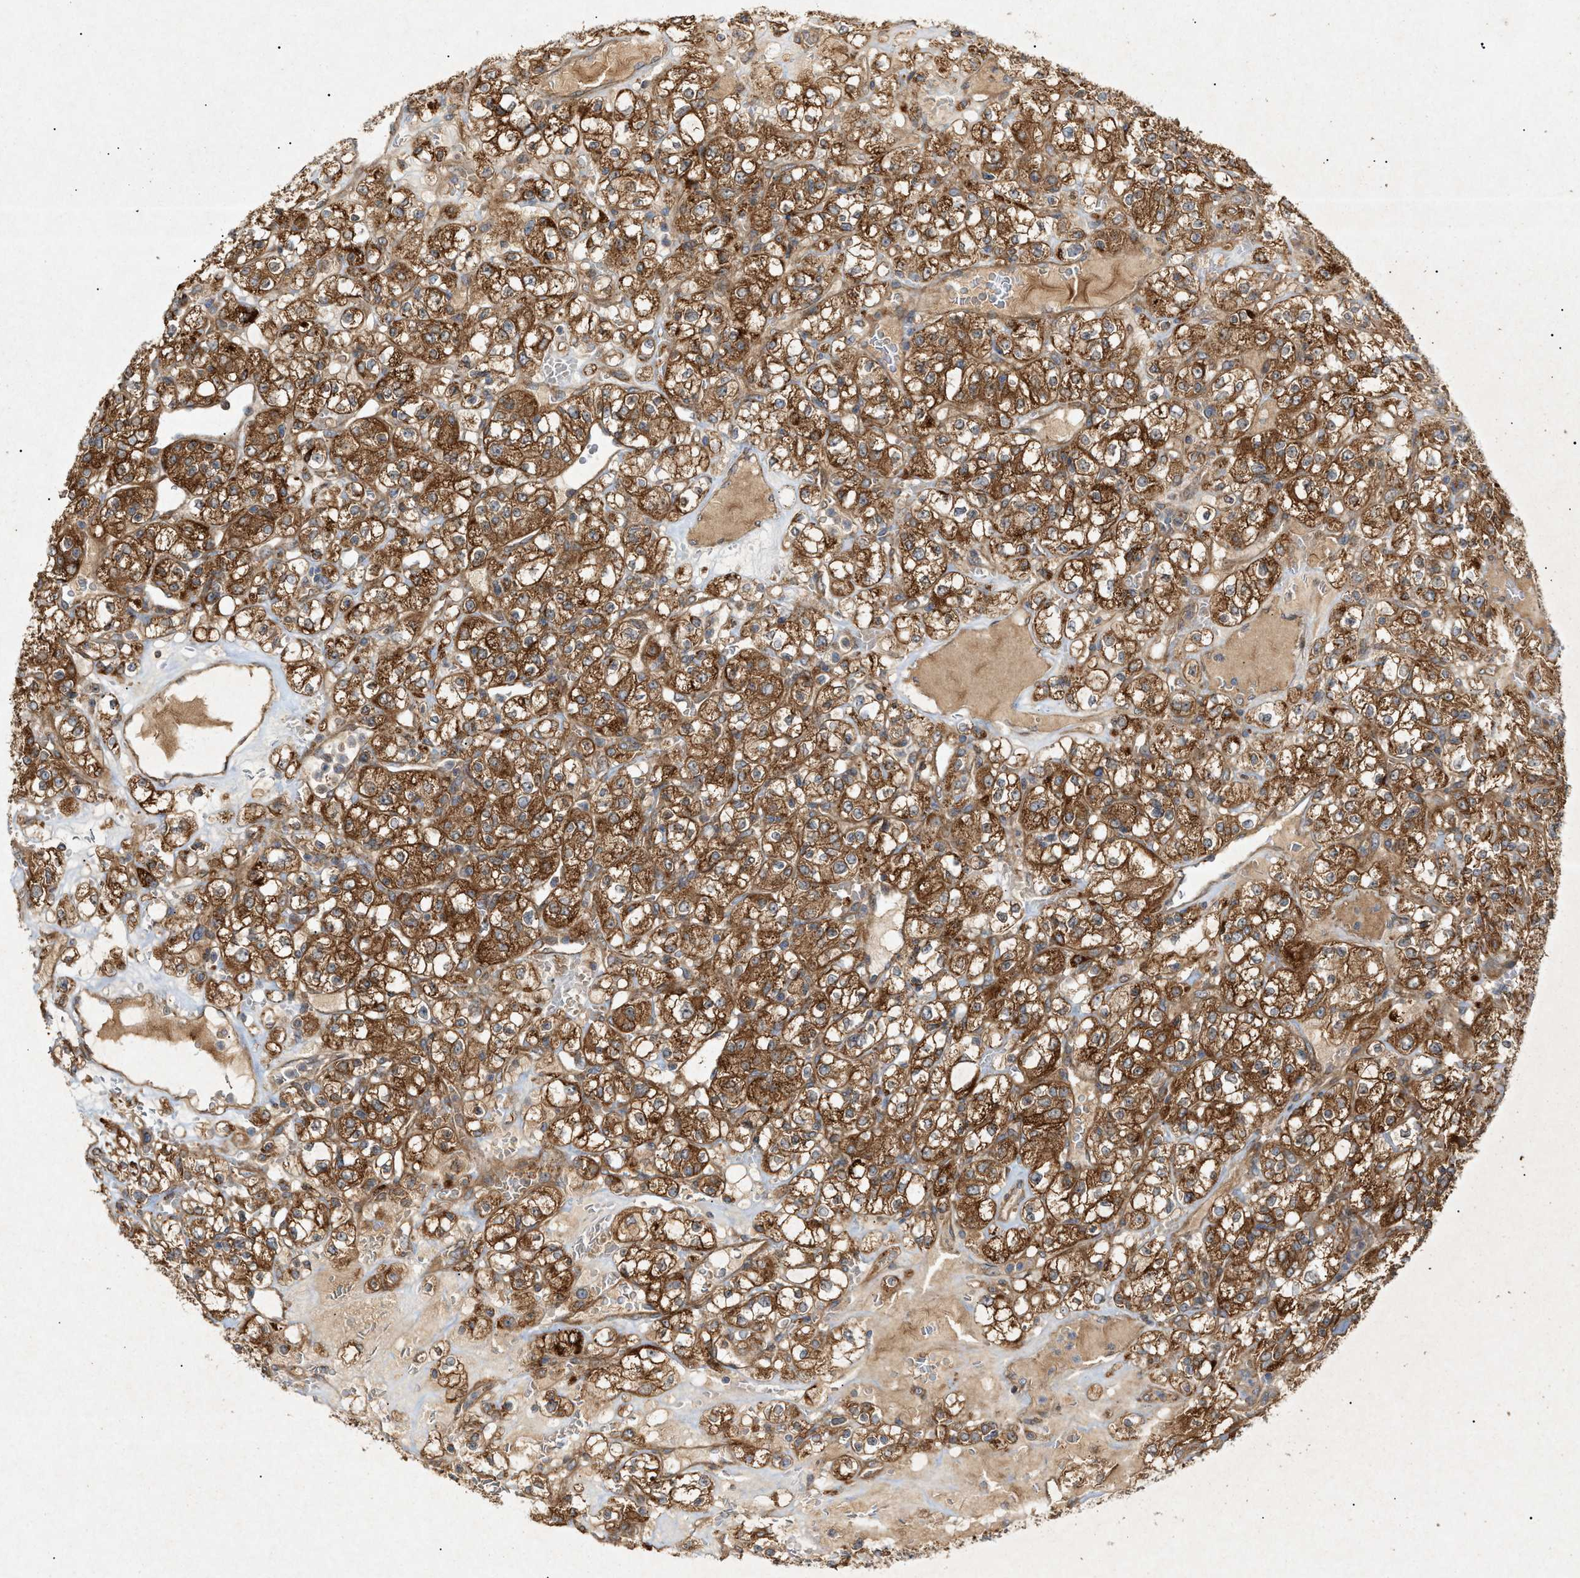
{"staining": {"intensity": "strong", "quantity": ">75%", "location": "cytoplasmic/membranous"}, "tissue": "renal cancer", "cell_type": "Tumor cells", "image_type": "cancer", "snomed": [{"axis": "morphology", "description": "Normal tissue, NOS"}, {"axis": "morphology", "description": "Adenocarcinoma, NOS"}, {"axis": "topography", "description": "Kidney"}], "caption": "Renal cancer tissue reveals strong cytoplasmic/membranous staining in about >75% of tumor cells (Brightfield microscopy of DAB IHC at high magnification).", "gene": "MTCH1", "patient": {"sex": "female", "age": 72}}